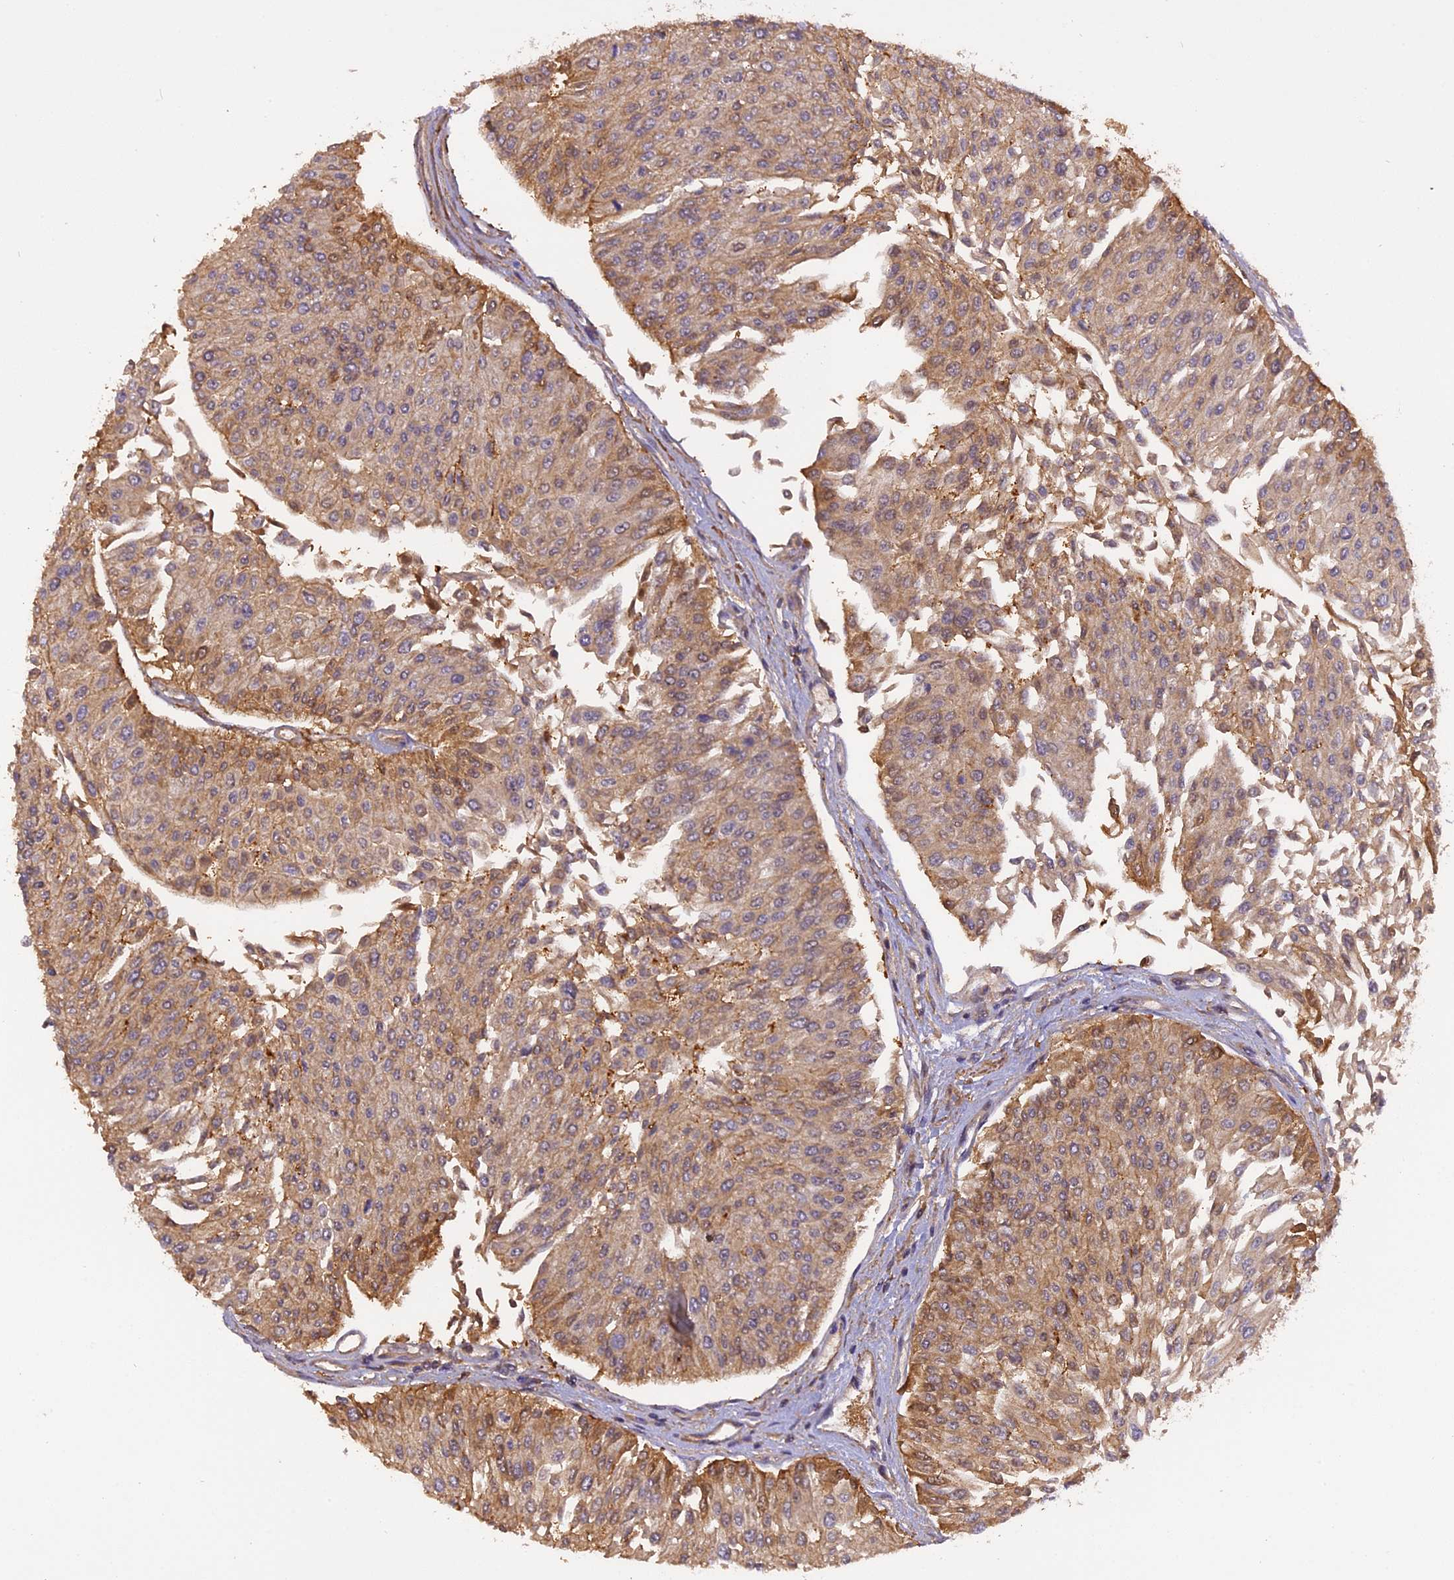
{"staining": {"intensity": "moderate", "quantity": ">75%", "location": "cytoplasmic/membranous"}, "tissue": "urothelial cancer", "cell_type": "Tumor cells", "image_type": "cancer", "snomed": [{"axis": "morphology", "description": "Urothelial carcinoma, Low grade"}, {"axis": "topography", "description": "Urinary bladder"}], "caption": "Low-grade urothelial carcinoma stained with immunohistochemistry (IHC) demonstrates moderate cytoplasmic/membranous expression in approximately >75% of tumor cells.", "gene": "STOML1", "patient": {"sex": "male", "age": 67}}